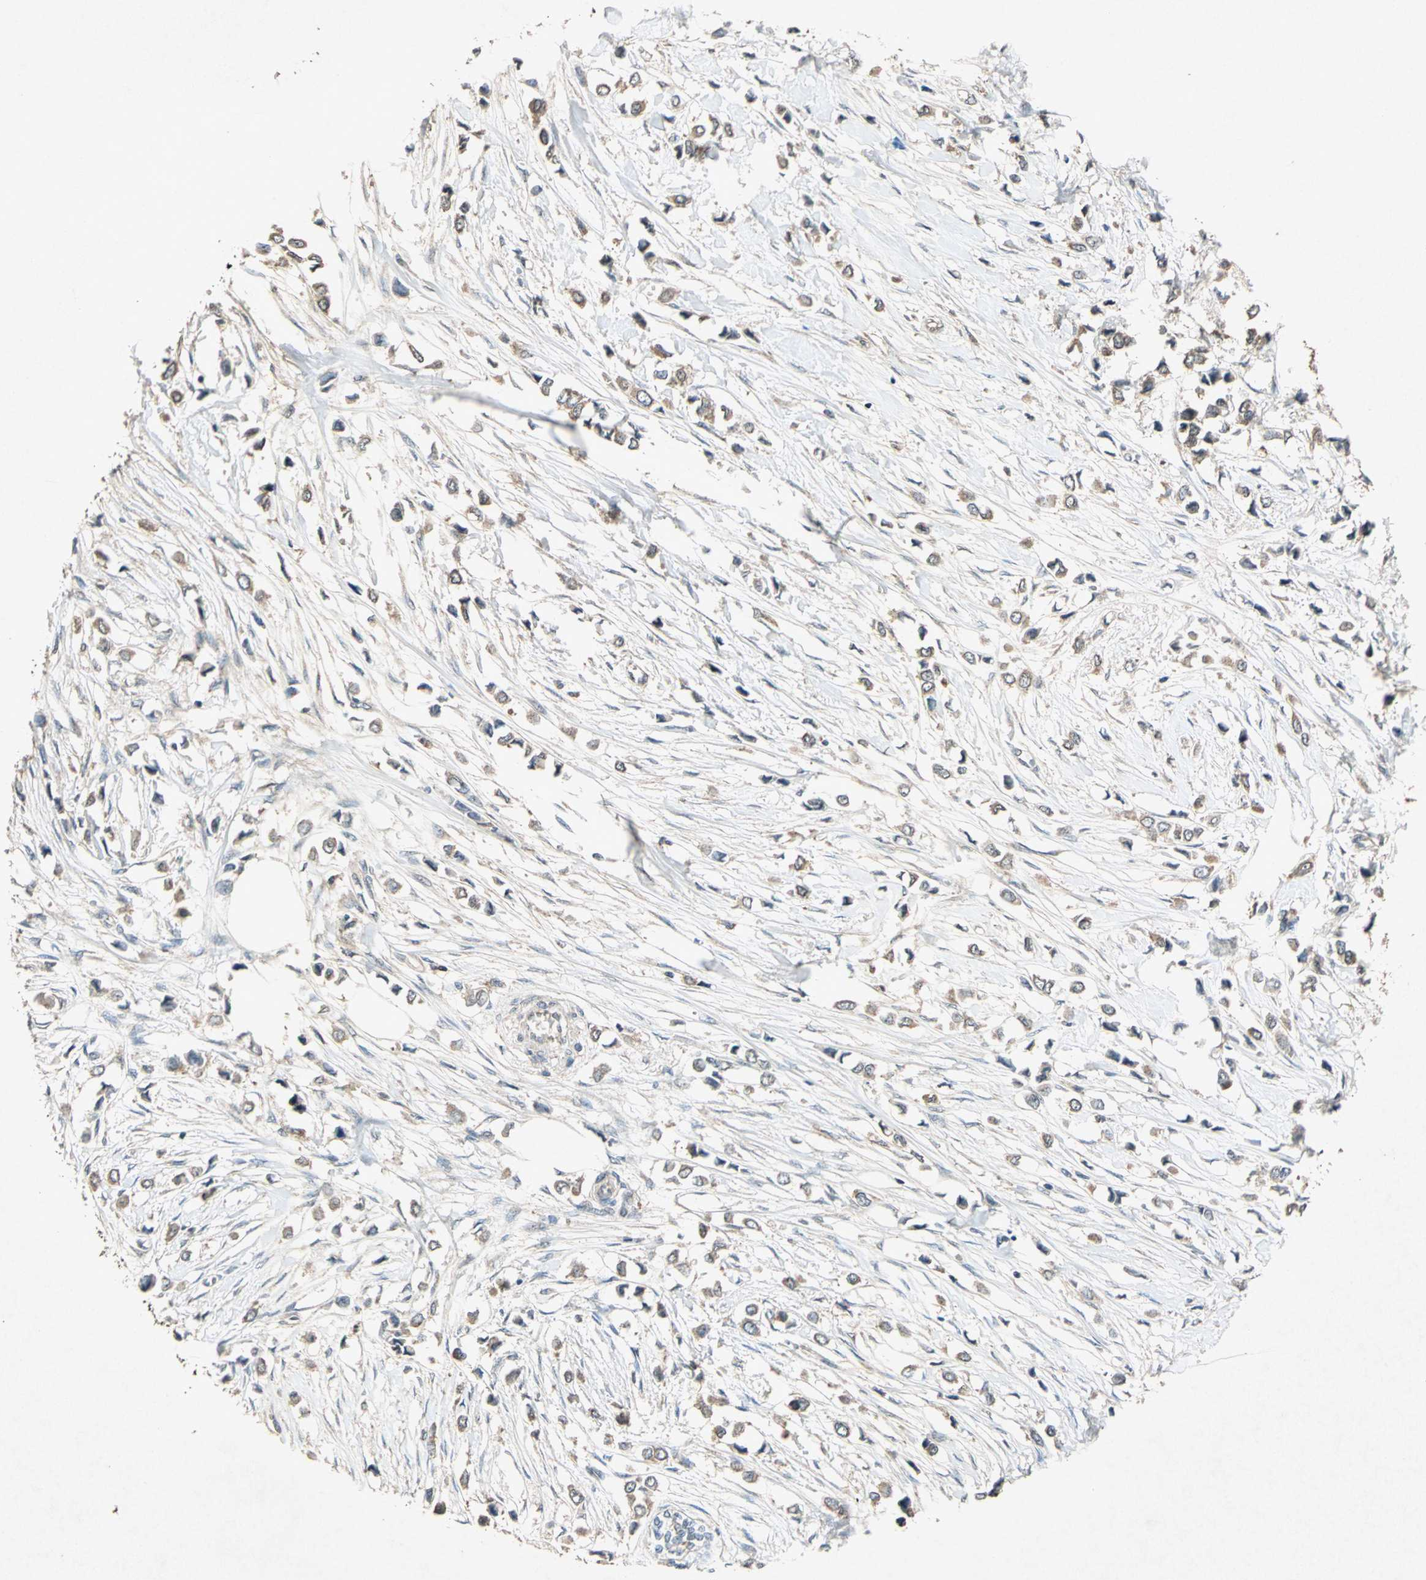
{"staining": {"intensity": "weak", "quantity": ">75%", "location": "cytoplasmic/membranous"}, "tissue": "breast cancer", "cell_type": "Tumor cells", "image_type": "cancer", "snomed": [{"axis": "morphology", "description": "Lobular carcinoma"}, {"axis": "topography", "description": "Breast"}], "caption": "Human breast lobular carcinoma stained with a protein marker exhibits weak staining in tumor cells.", "gene": "AHSA1", "patient": {"sex": "female", "age": 51}}